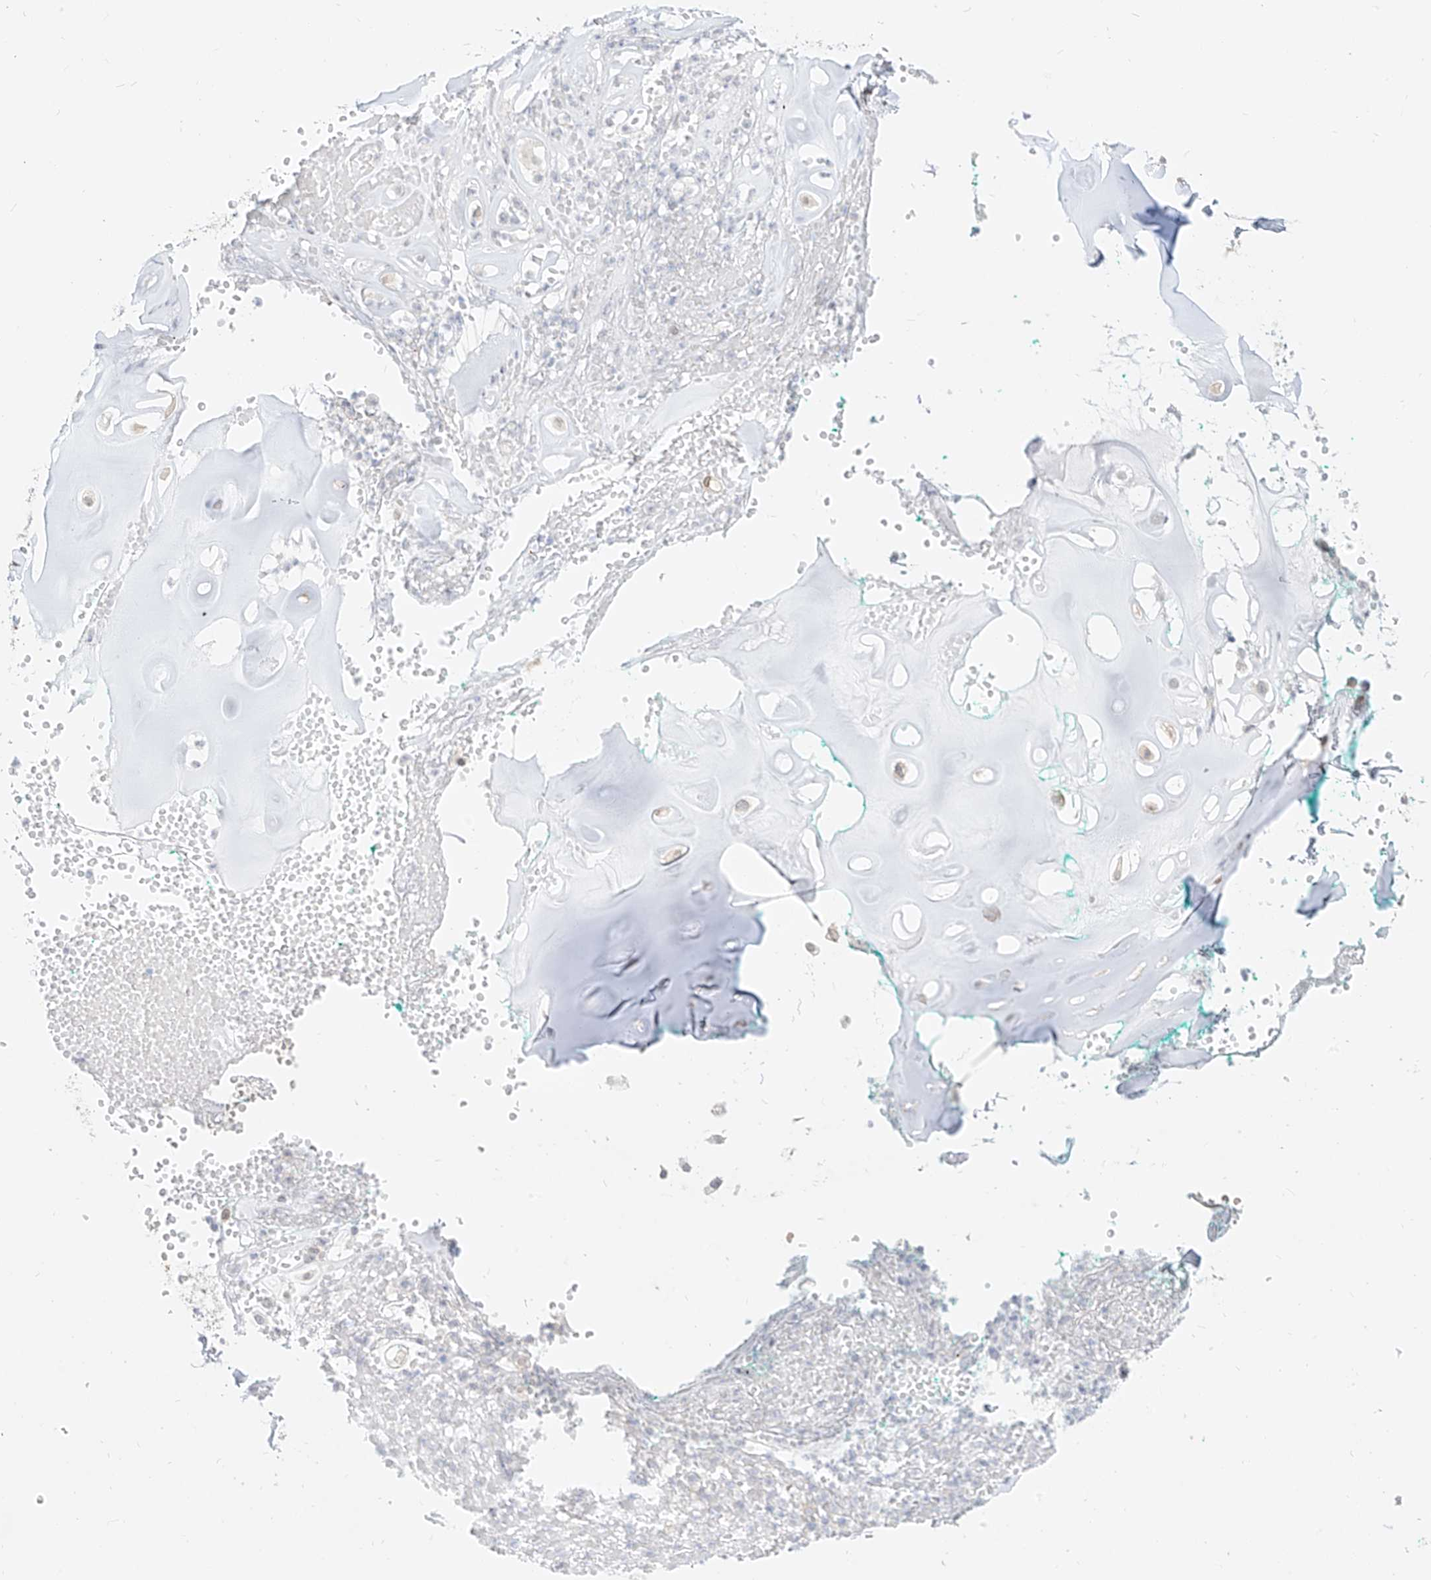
{"staining": {"intensity": "negative", "quantity": "none", "location": "none"}, "tissue": "adipose tissue", "cell_type": "Adipocytes", "image_type": "normal", "snomed": [{"axis": "morphology", "description": "Normal tissue, NOS"}, {"axis": "morphology", "description": "Basal cell carcinoma"}, {"axis": "topography", "description": "Cartilage tissue"}, {"axis": "topography", "description": "Nasopharynx"}, {"axis": "topography", "description": "Oral tissue"}], "caption": "The photomicrograph reveals no significant staining in adipocytes of adipose tissue.", "gene": "NHSL1", "patient": {"sex": "female", "age": 77}}